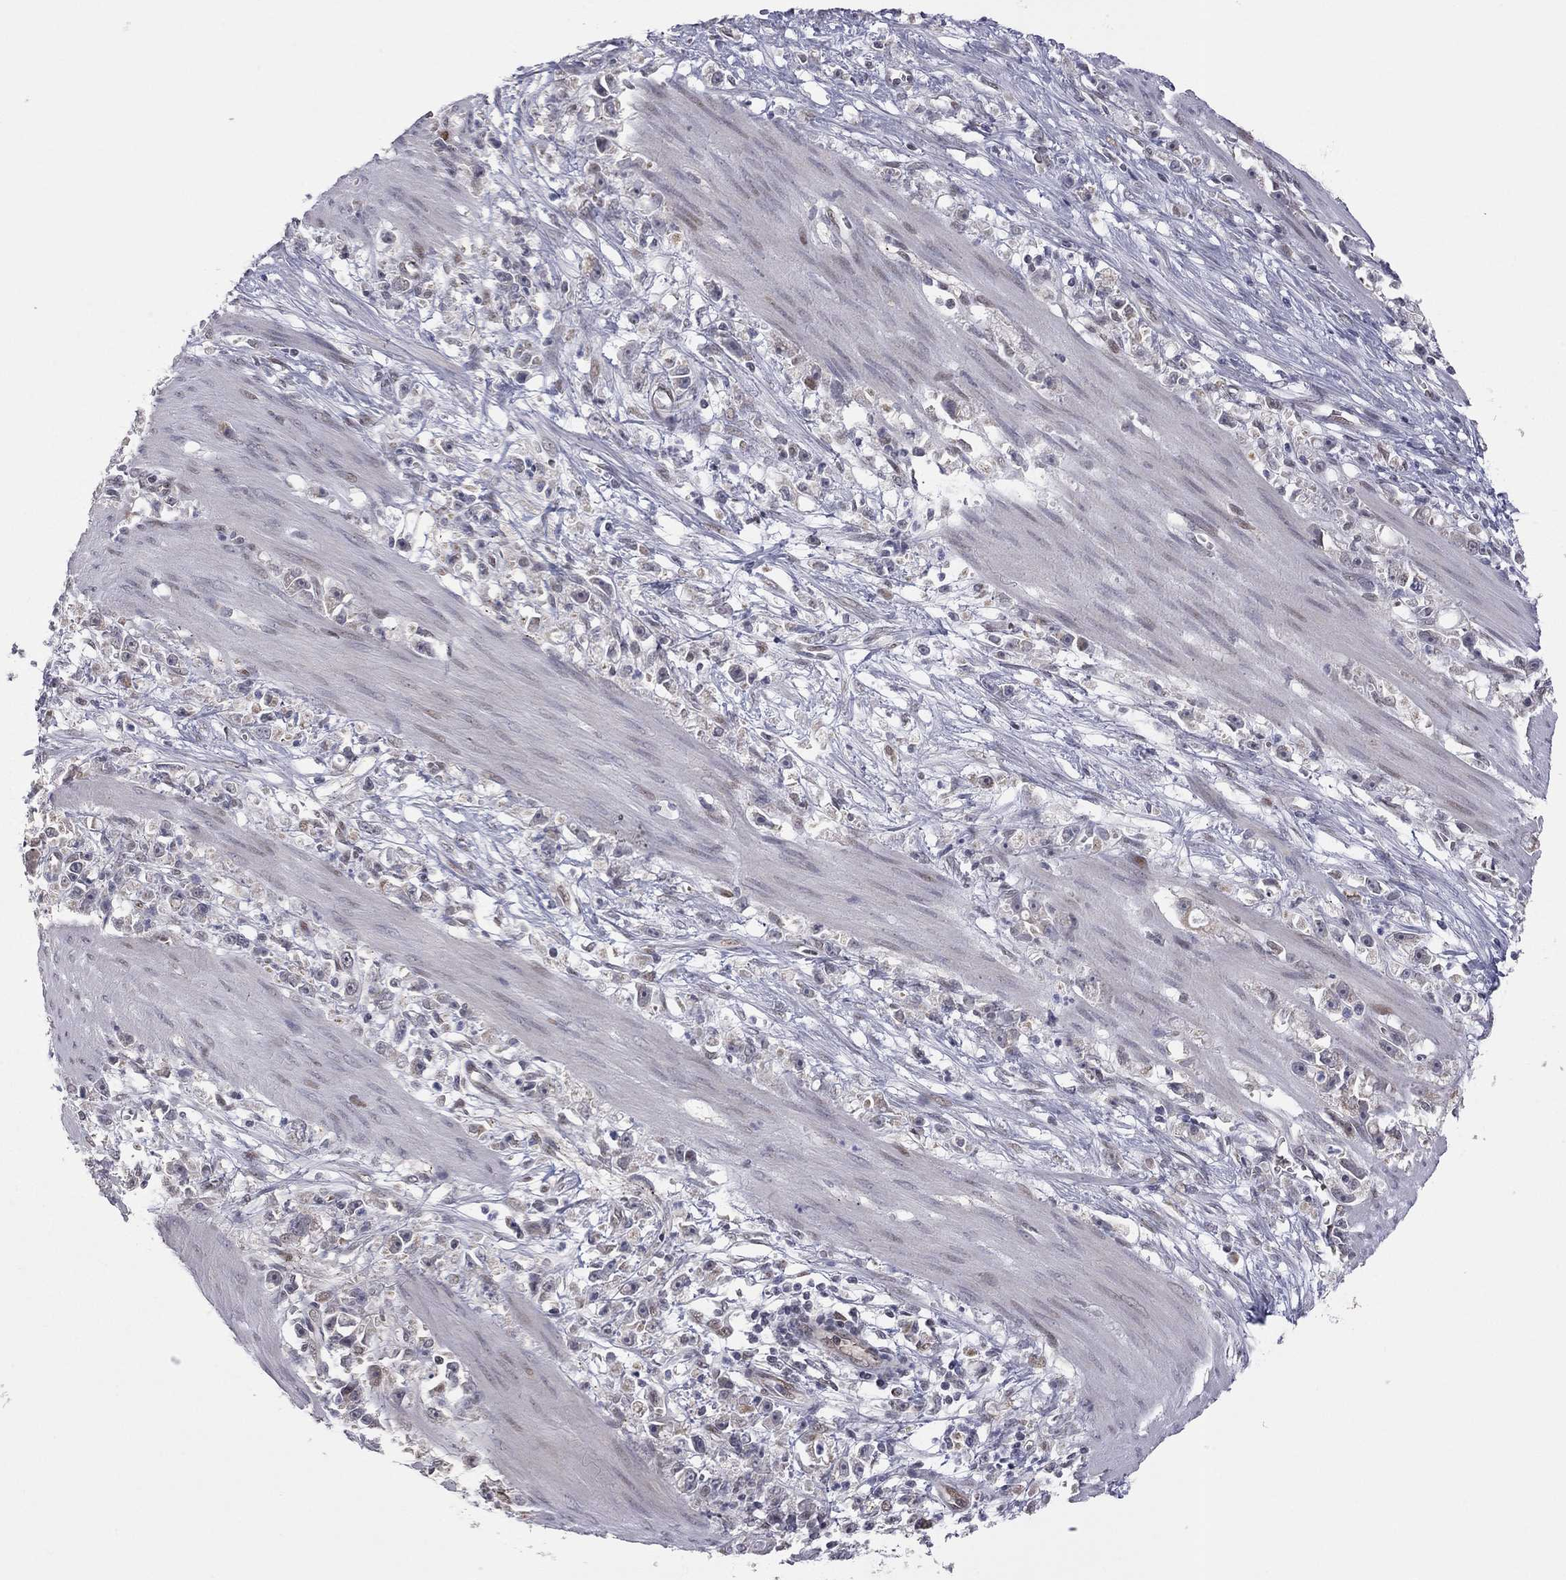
{"staining": {"intensity": "negative", "quantity": "none", "location": "none"}, "tissue": "stomach cancer", "cell_type": "Tumor cells", "image_type": "cancer", "snomed": [{"axis": "morphology", "description": "Adenocarcinoma, NOS"}, {"axis": "topography", "description": "Stomach"}], "caption": "DAB (3,3'-diaminobenzidine) immunohistochemical staining of human stomach cancer (adenocarcinoma) exhibits no significant expression in tumor cells.", "gene": "MC3R", "patient": {"sex": "female", "age": 59}}